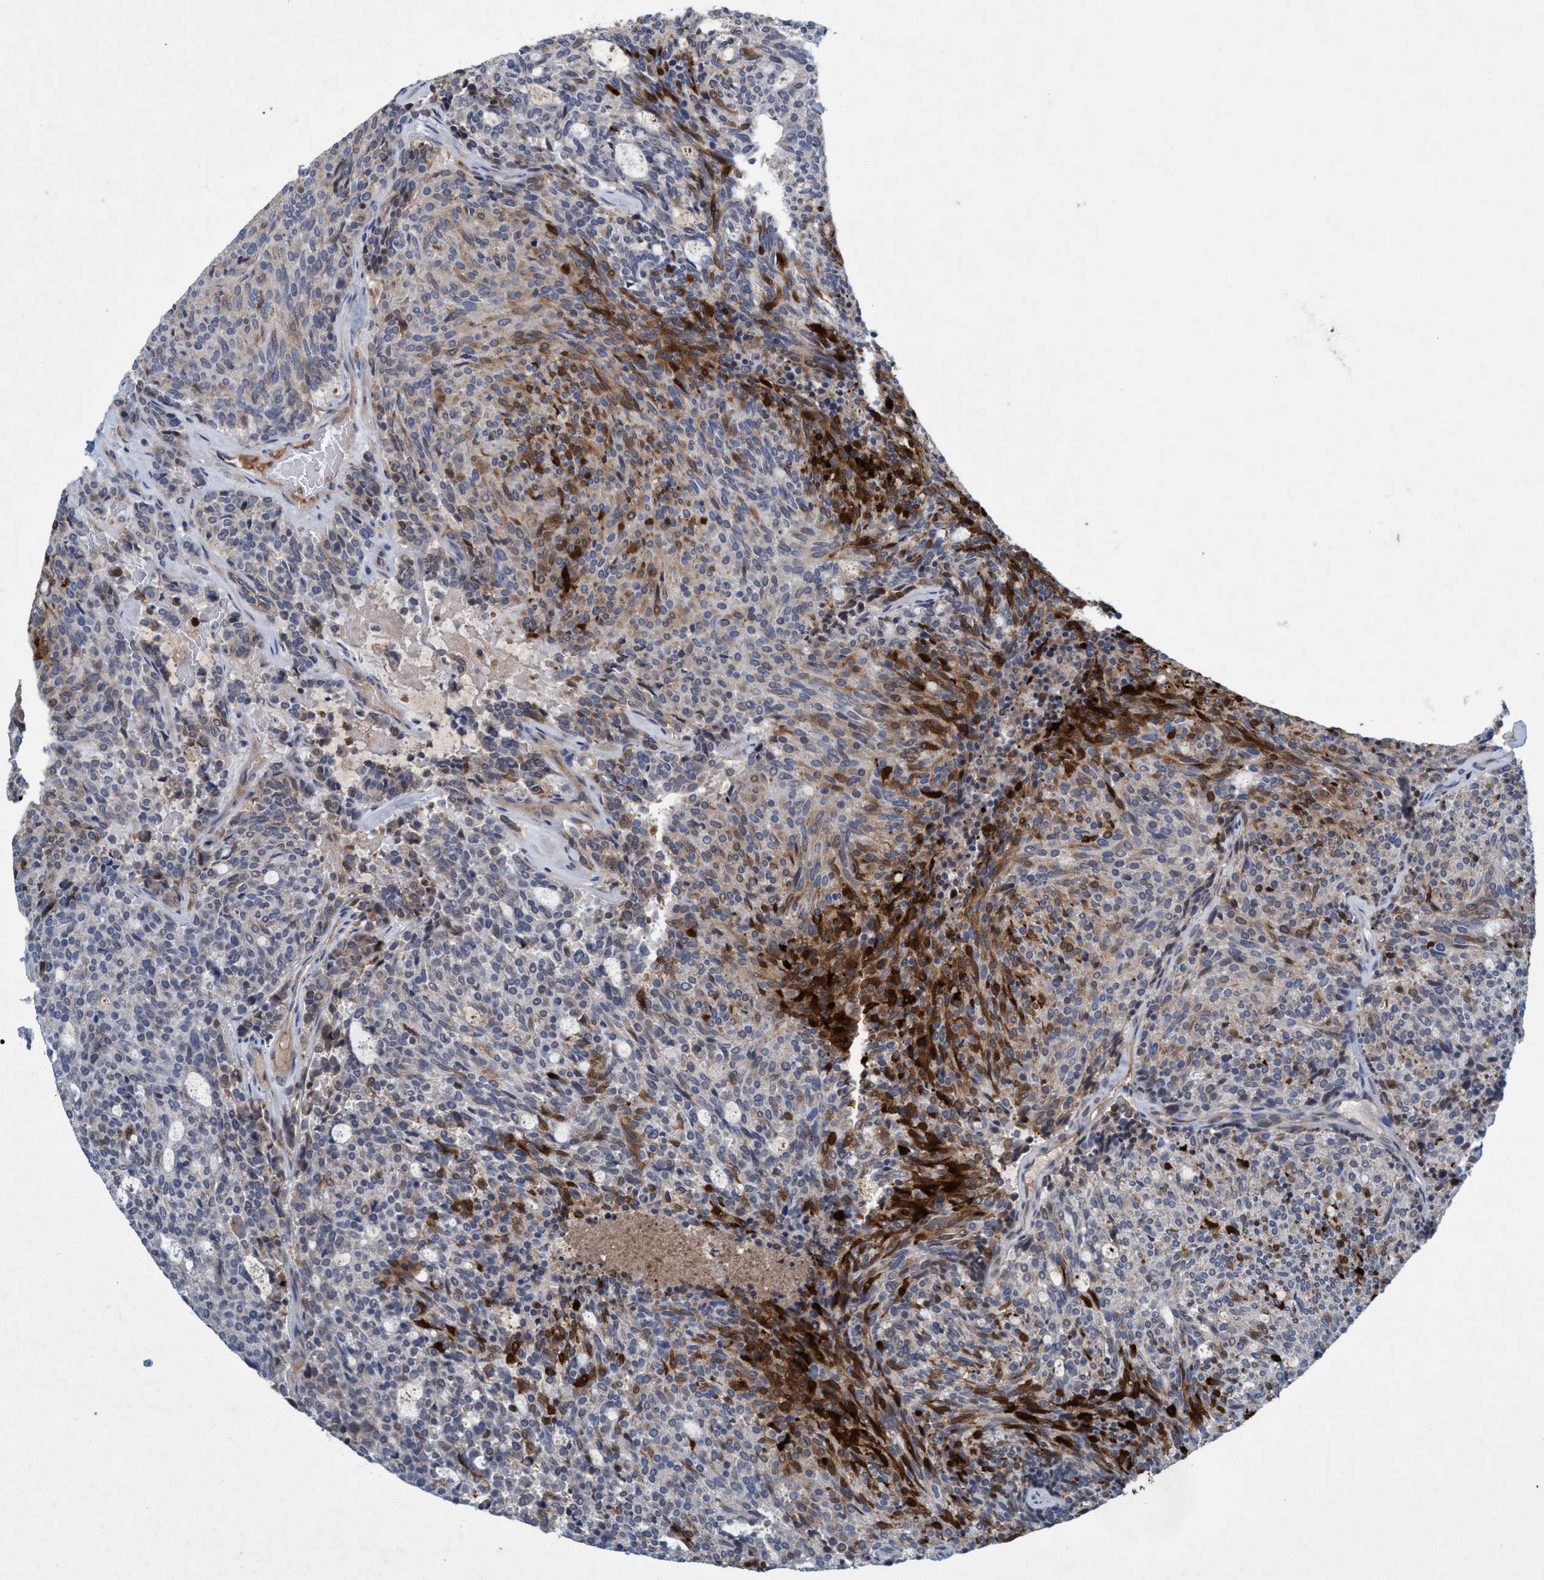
{"staining": {"intensity": "weak", "quantity": "<25%", "location": "cytoplasmic/membranous"}, "tissue": "carcinoid", "cell_type": "Tumor cells", "image_type": "cancer", "snomed": [{"axis": "morphology", "description": "Carcinoid, malignant, NOS"}, {"axis": "topography", "description": "Pancreas"}], "caption": "High magnification brightfield microscopy of carcinoid stained with DAB (3,3'-diaminobenzidine) (brown) and counterstained with hematoxylin (blue): tumor cells show no significant expression. Nuclei are stained in blue.", "gene": "RNF208", "patient": {"sex": "female", "age": 54}}